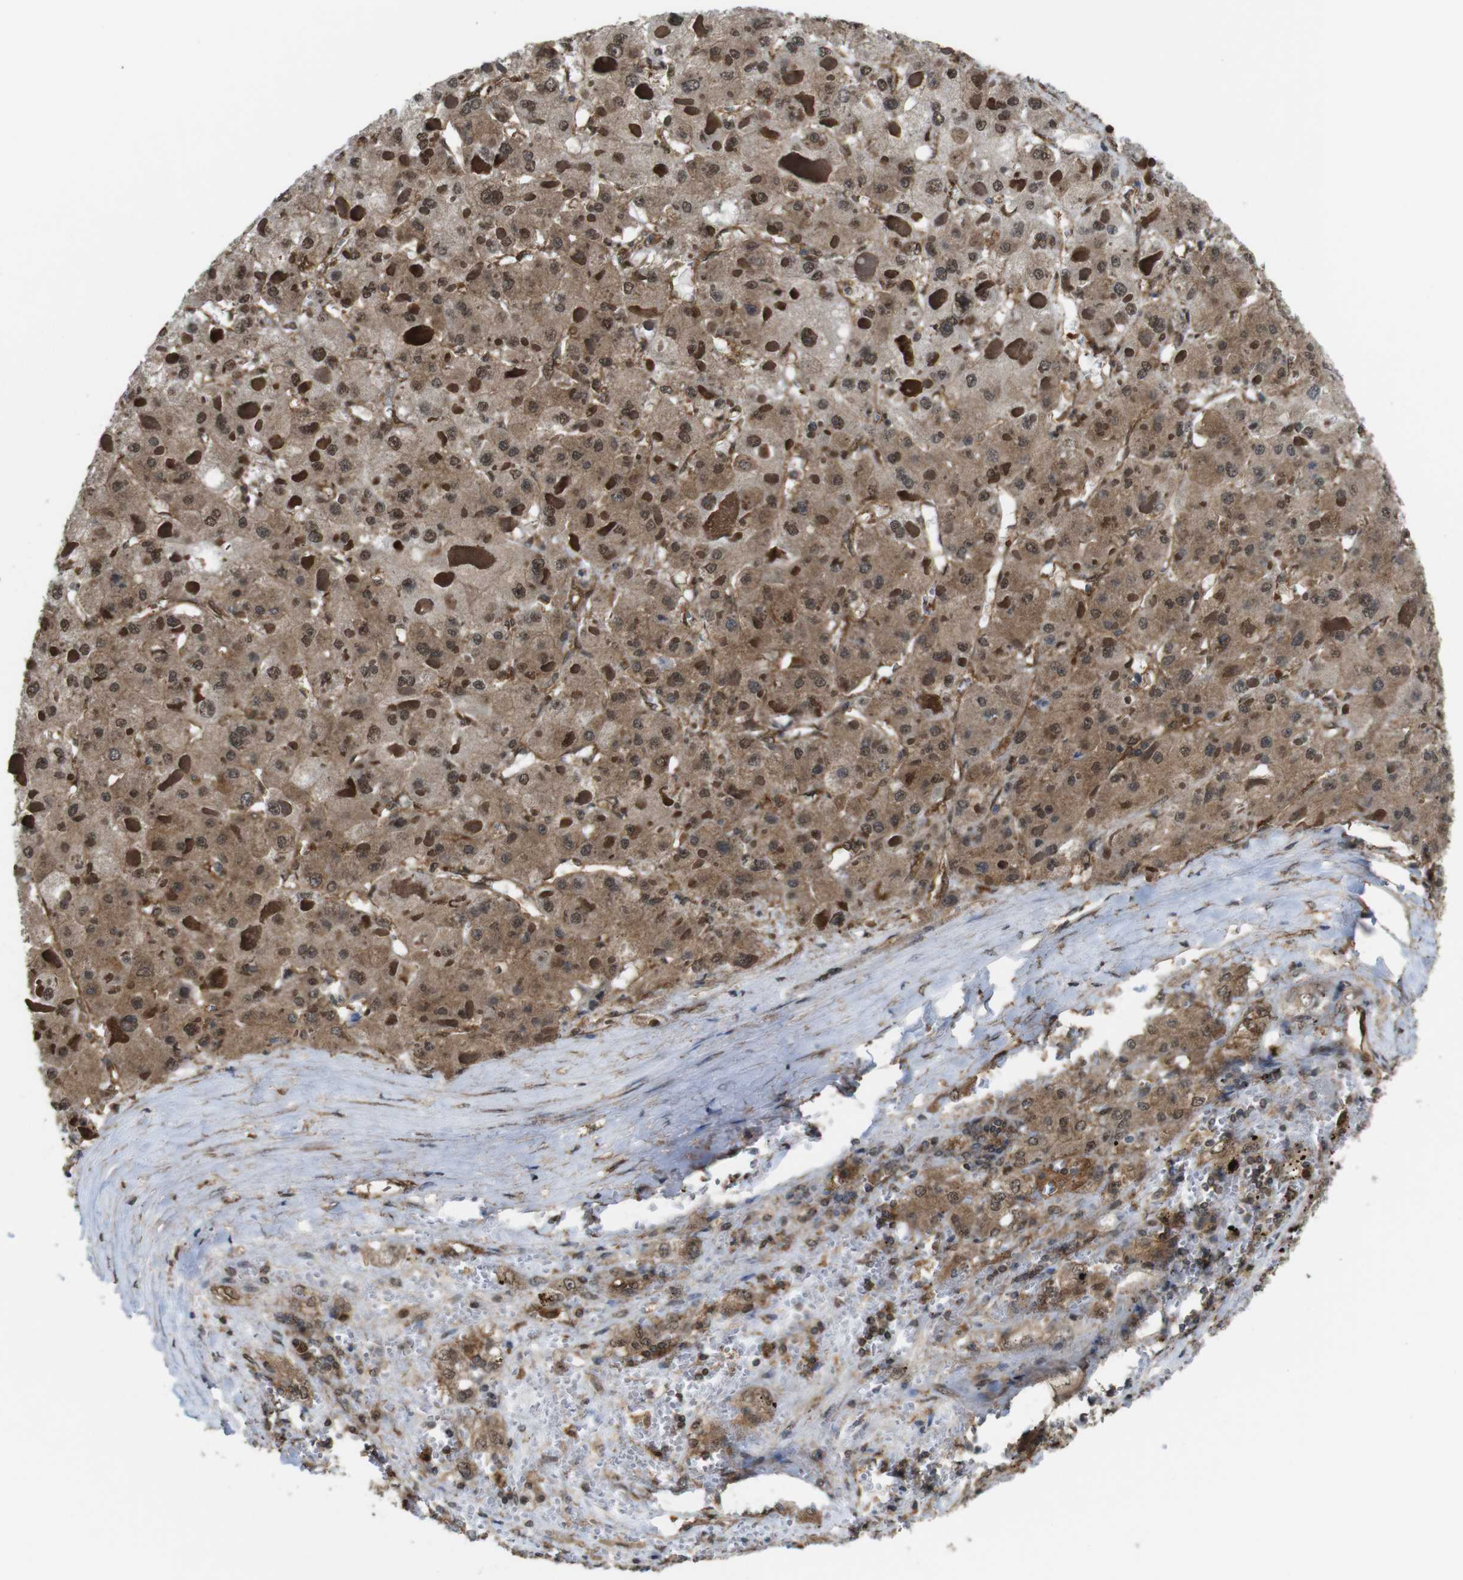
{"staining": {"intensity": "moderate", "quantity": ">75%", "location": "cytoplasmic/membranous,nuclear"}, "tissue": "liver cancer", "cell_type": "Tumor cells", "image_type": "cancer", "snomed": [{"axis": "morphology", "description": "Carcinoma, Hepatocellular, NOS"}, {"axis": "topography", "description": "Liver"}], "caption": "Moderate cytoplasmic/membranous and nuclear positivity for a protein is present in approximately >75% of tumor cells of hepatocellular carcinoma (liver) using immunohistochemistry (IHC).", "gene": "YWHAG", "patient": {"sex": "female", "age": 73}}